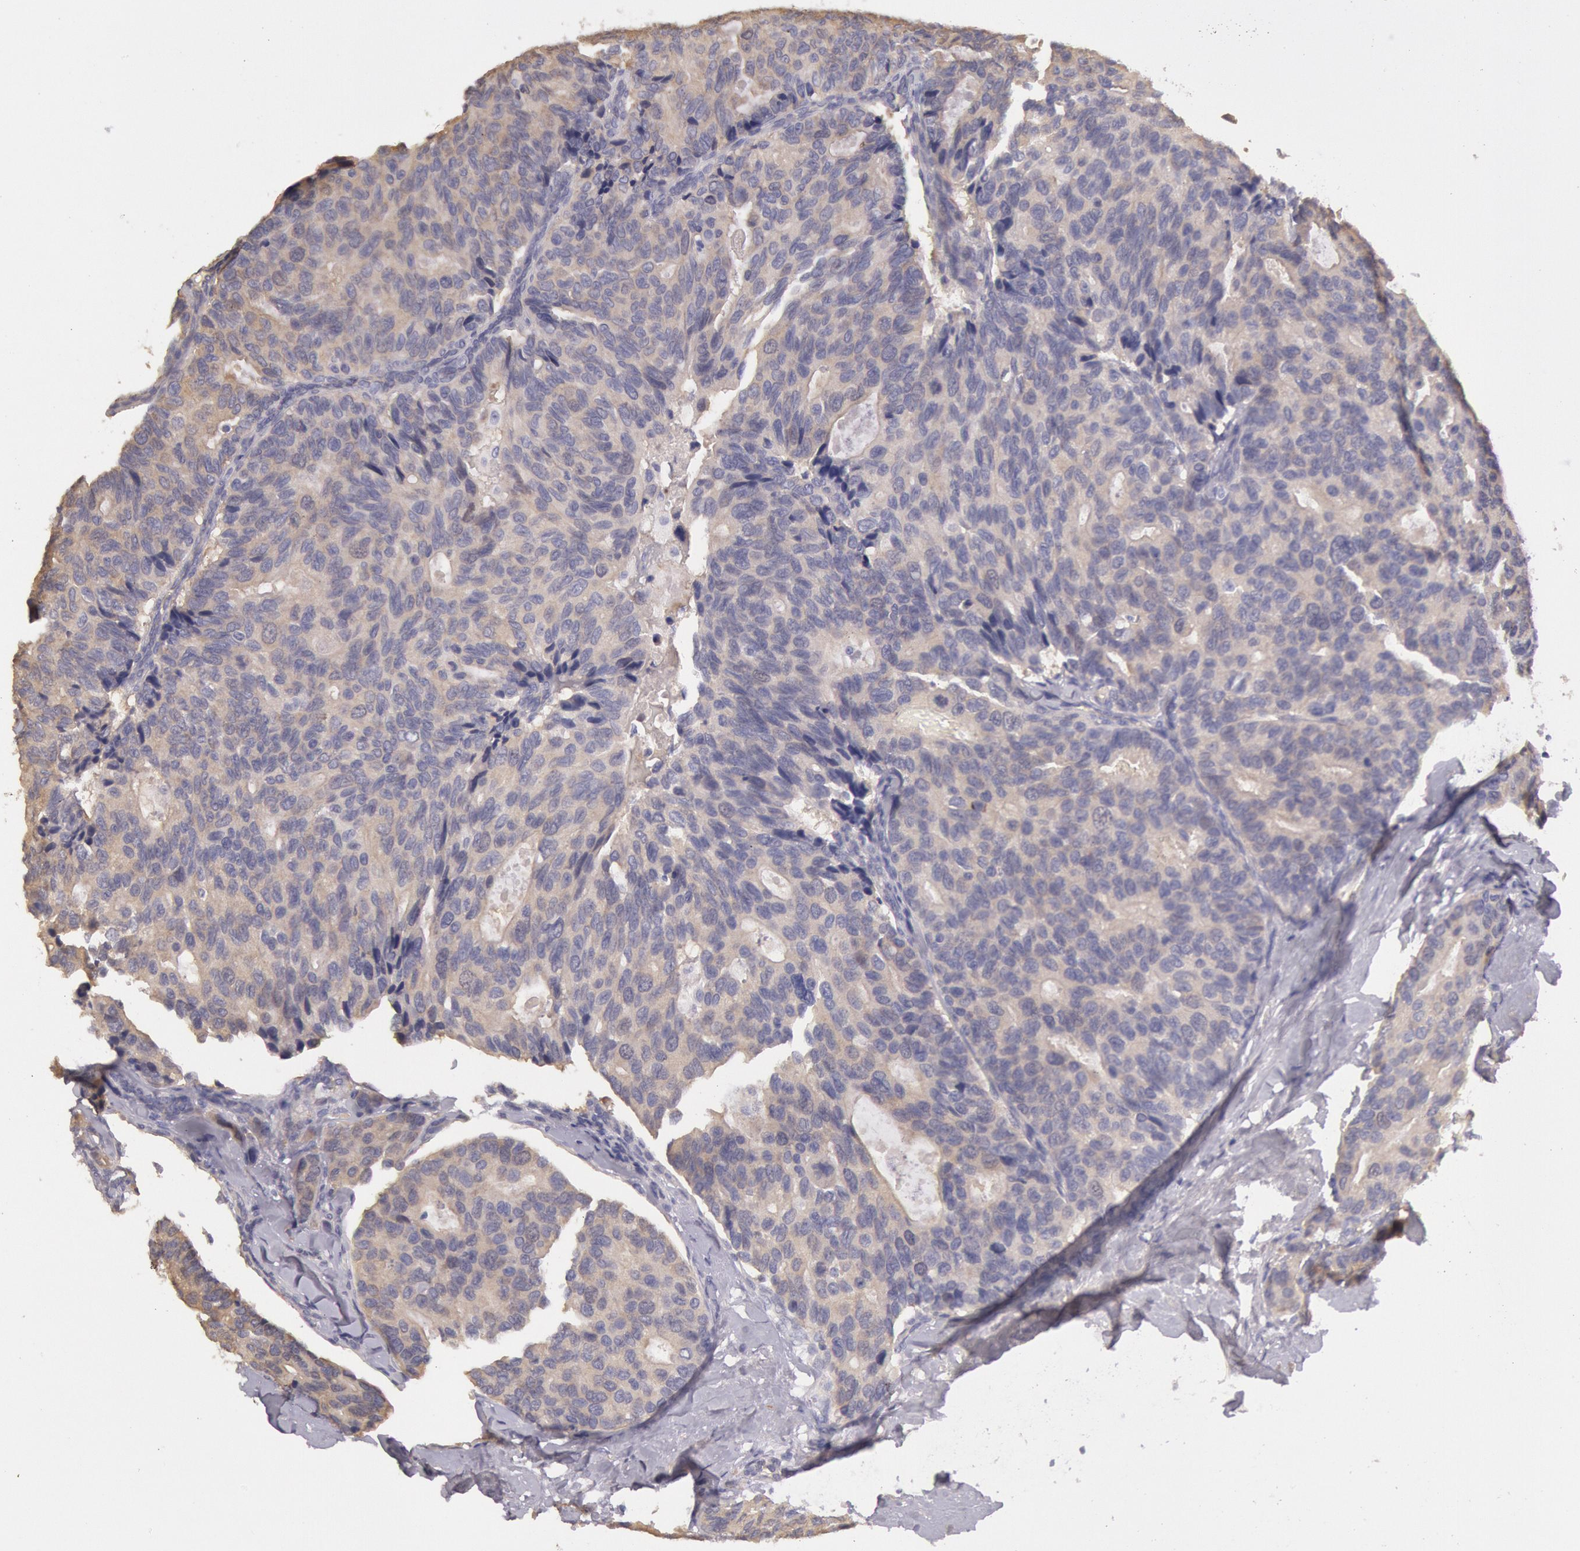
{"staining": {"intensity": "negative", "quantity": "none", "location": "none"}, "tissue": "breast cancer", "cell_type": "Tumor cells", "image_type": "cancer", "snomed": [{"axis": "morphology", "description": "Duct carcinoma"}, {"axis": "topography", "description": "Breast"}], "caption": "Immunohistochemistry (IHC) of breast infiltrating ductal carcinoma reveals no expression in tumor cells.", "gene": "C1R", "patient": {"sex": "female", "age": 69}}